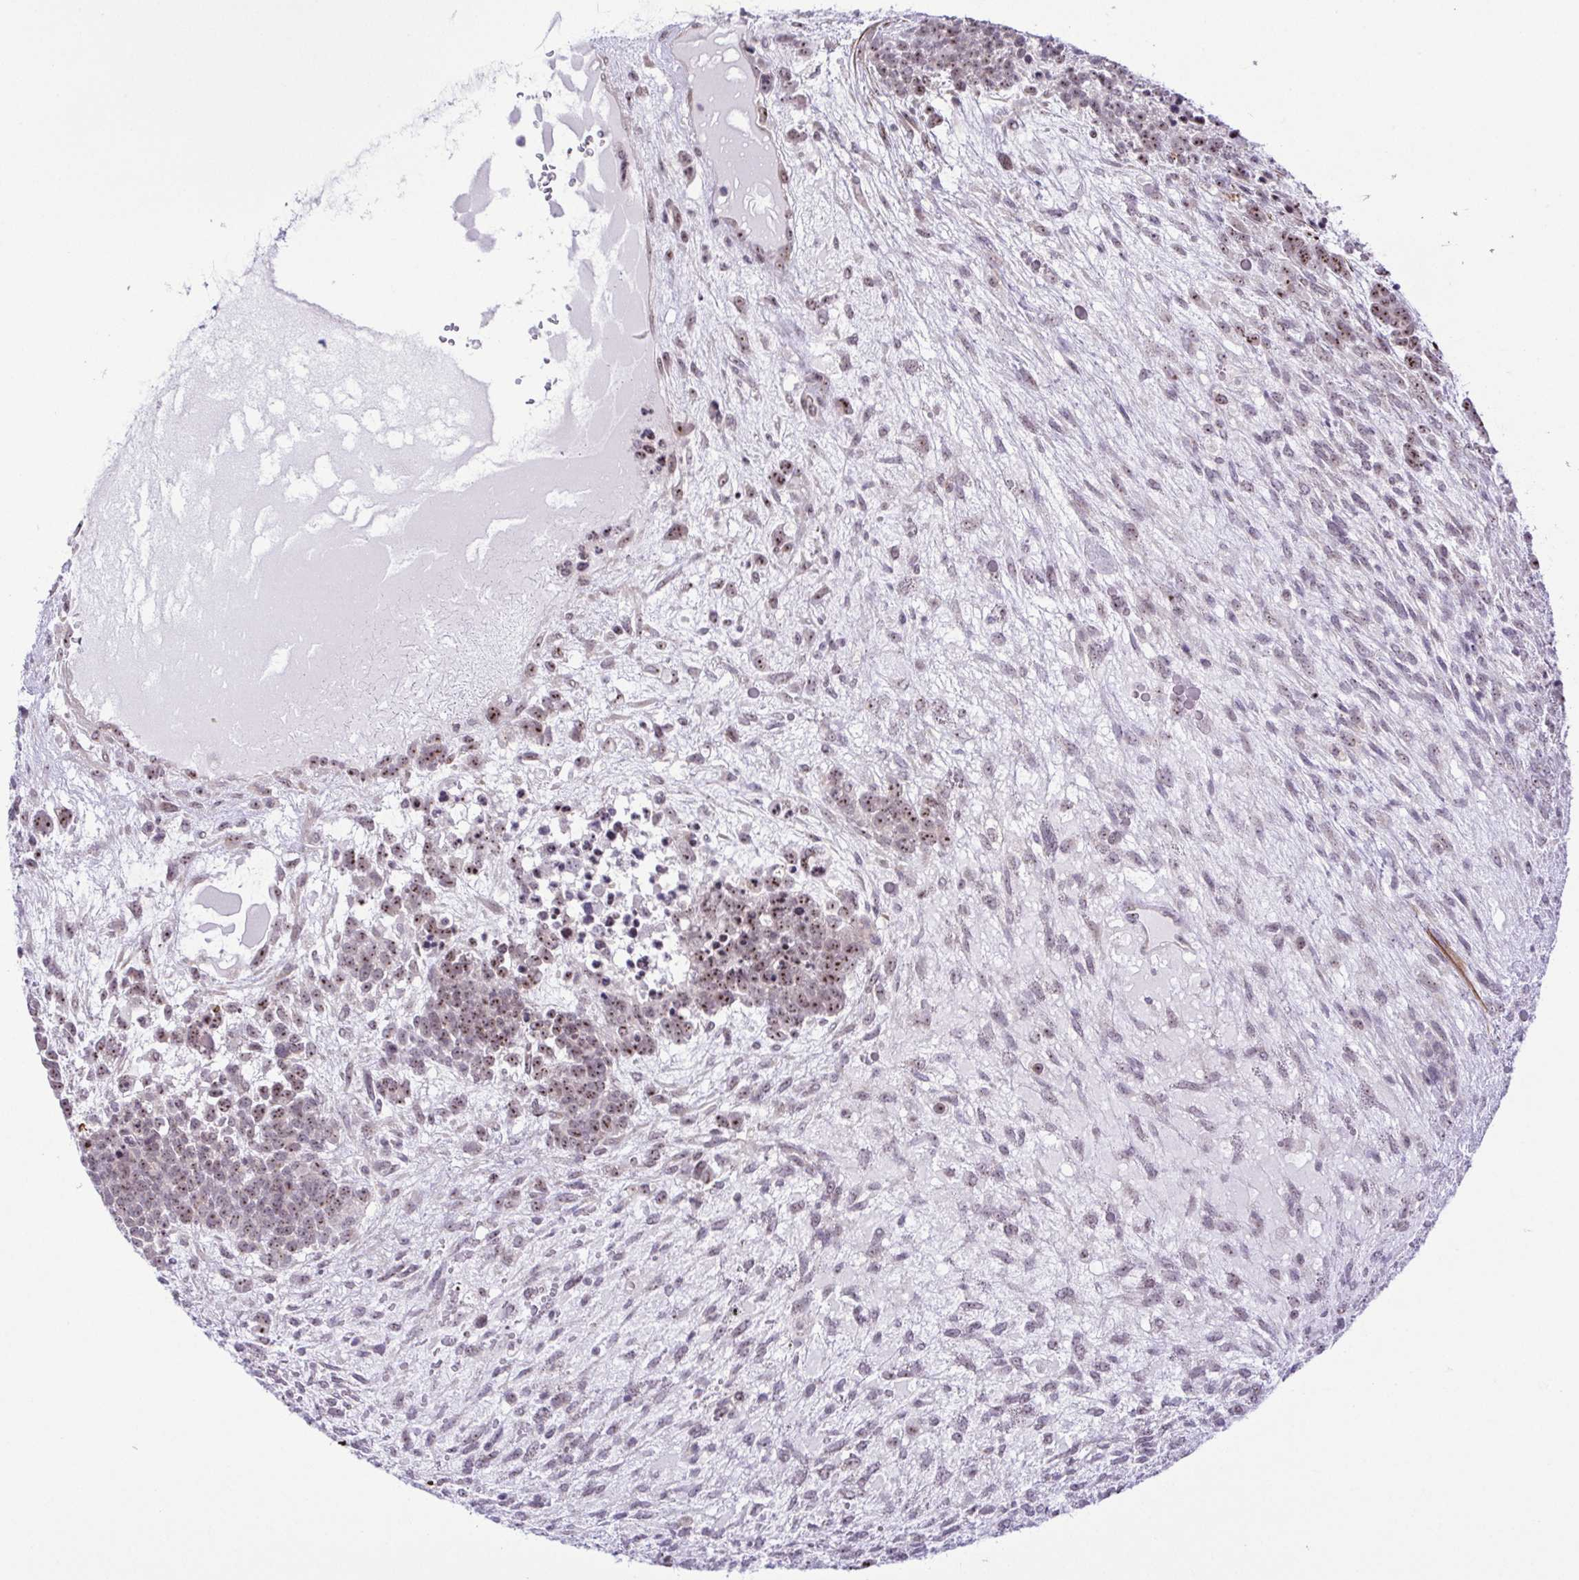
{"staining": {"intensity": "moderate", "quantity": "<25%", "location": "nuclear"}, "tissue": "testis cancer", "cell_type": "Tumor cells", "image_type": "cancer", "snomed": [{"axis": "morphology", "description": "Carcinoma, Embryonal, NOS"}, {"axis": "topography", "description": "Testis"}], "caption": "Tumor cells show low levels of moderate nuclear positivity in about <25% of cells in human testis cancer (embryonal carcinoma). (IHC, brightfield microscopy, high magnification).", "gene": "RSL24D1", "patient": {"sex": "male", "age": 23}}